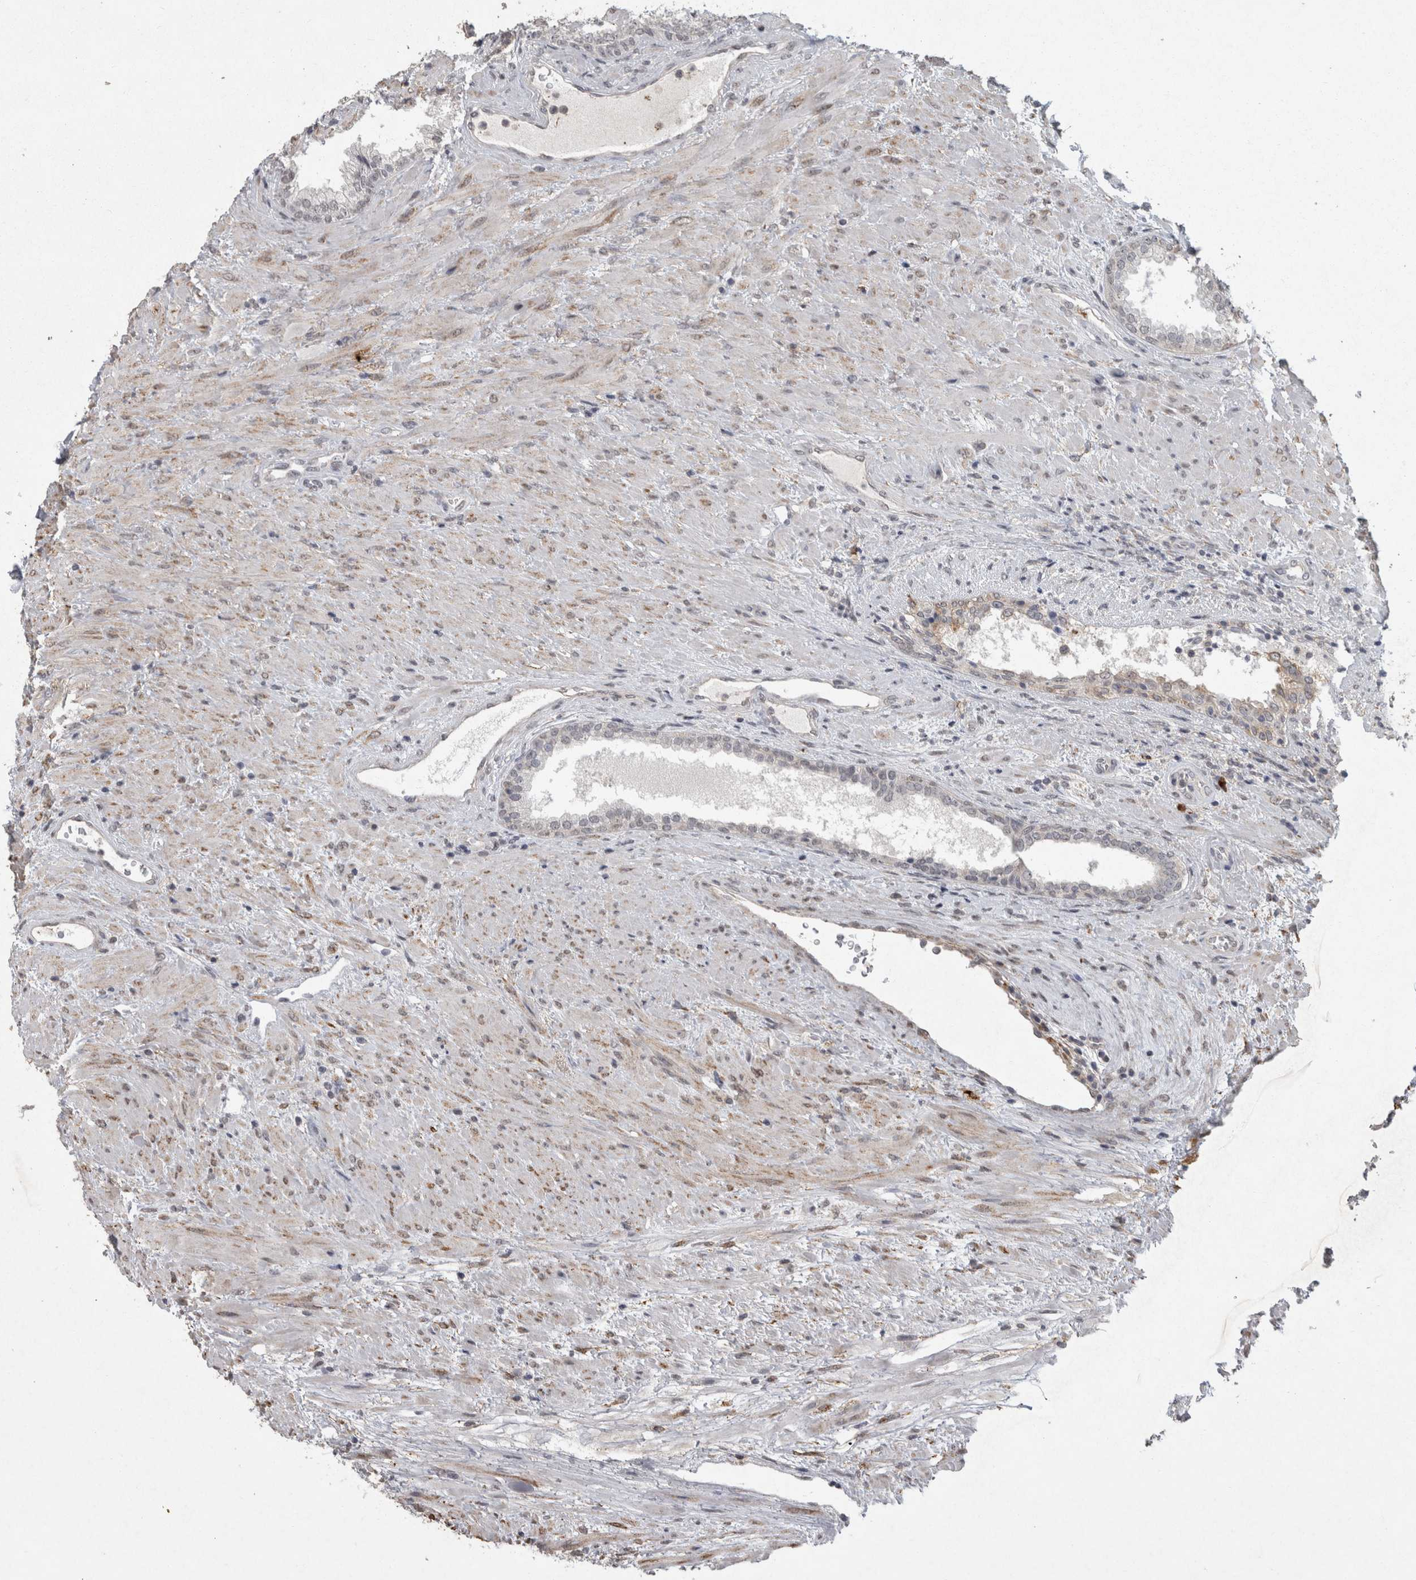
{"staining": {"intensity": "negative", "quantity": "none", "location": "none"}, "tissue": "prostate", "cell_type": "Glandular cells", "image_type": "normal", "snomed": [{"axis": "morphology", "description": "Normal tissue, NOS"}, {"axis": "topography", "description": "Prostate"}], "caption": "IHC histopathology image of unremarkable prostate: human prostate stained with DAB displays no significant protein staining in glandular cells.", "gene": "MEP1A", "patient": {"sex": "male", "age": 76}}